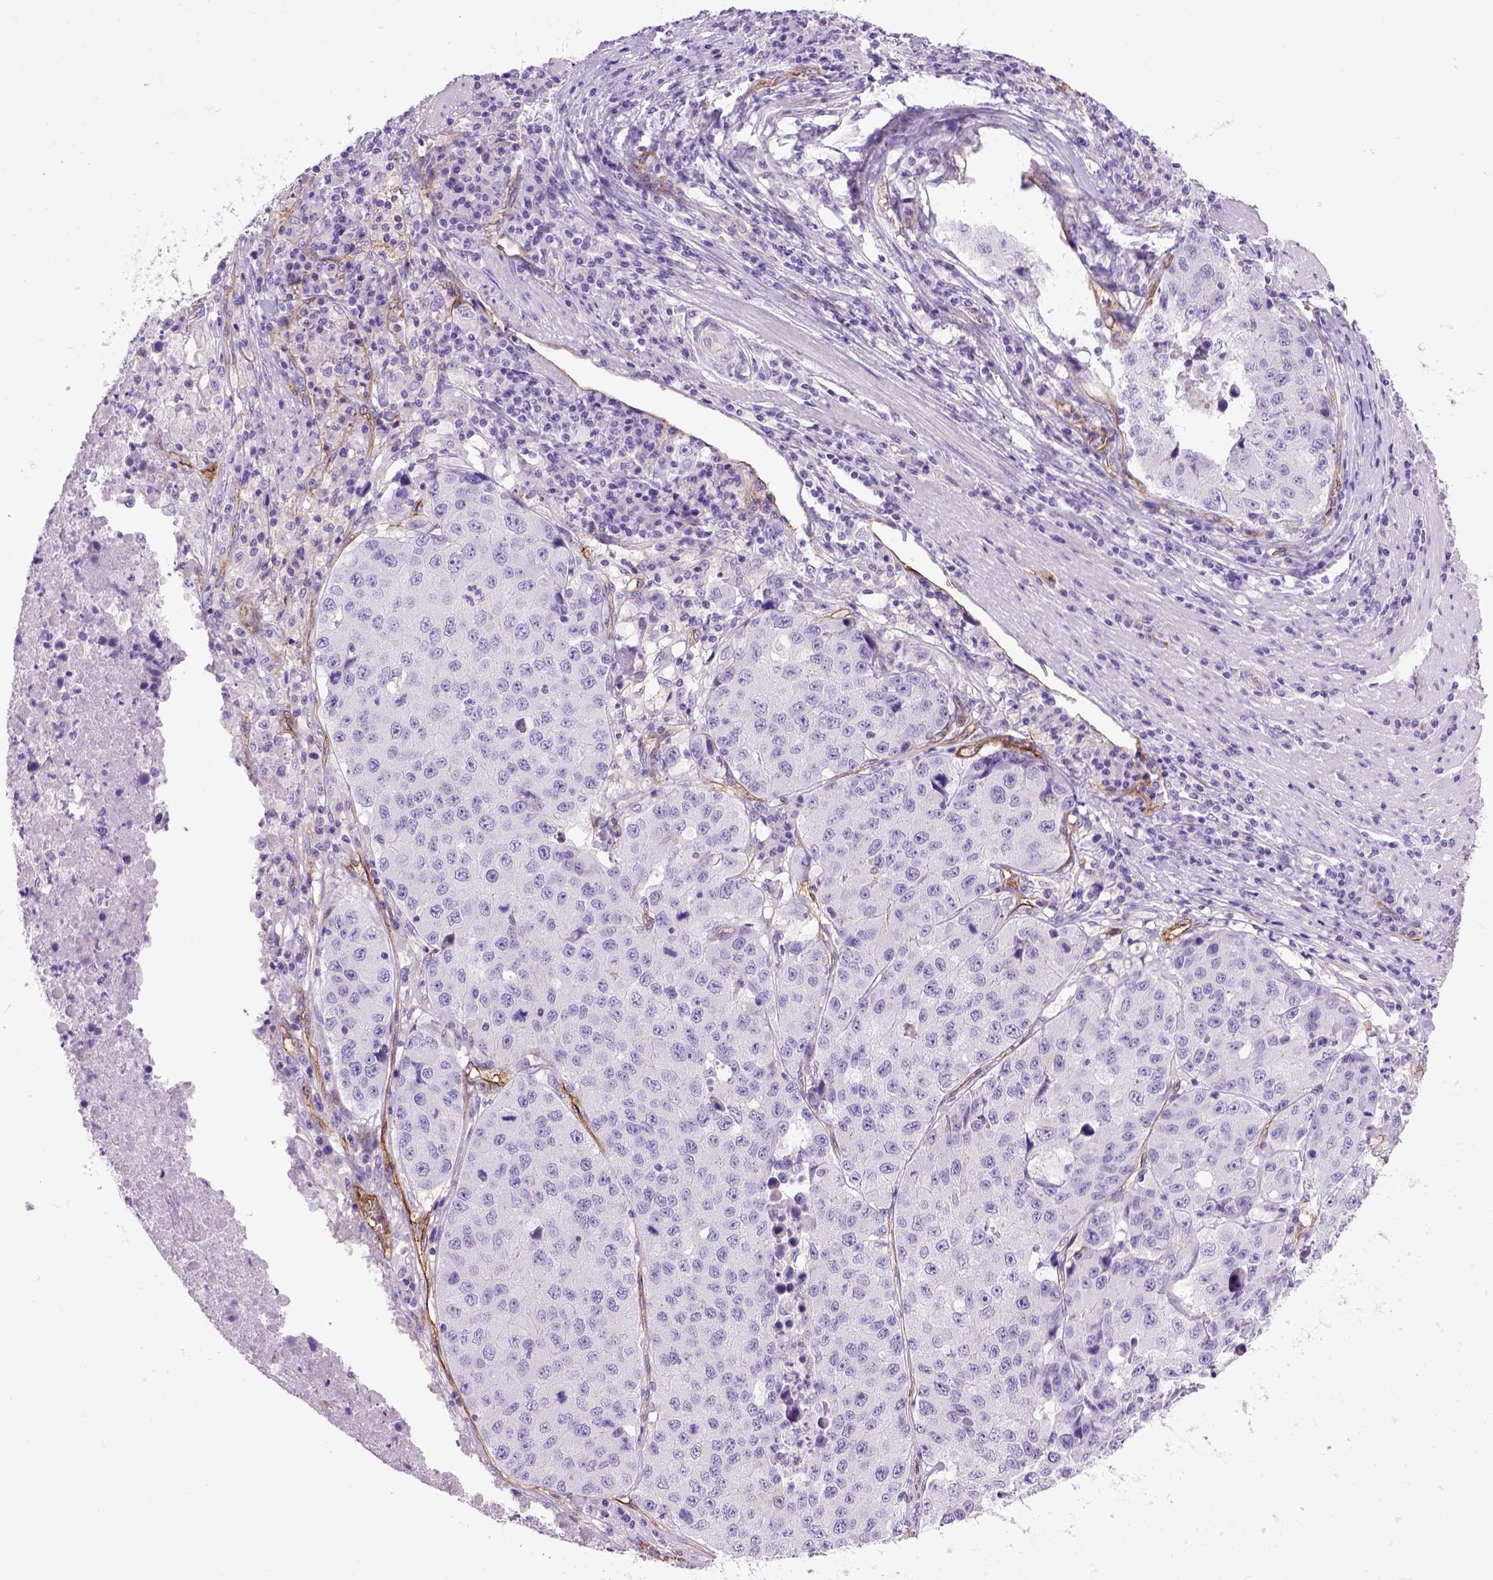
{"staining": {"intensity": "negative", "quantity": "none", "location": "none"}, "tissue": "stomach cancer", "cell_type": "Tumor cells", "image_type": "cancer", "snomed": [{"axis": "morphology", "description": "Adenocarcinoma, NOS"}, {"axis": "topography", "description": "Stomach"}], "caption": "A high-resolution micrograph shows IHC staining of stomach cancer (adenocarcinoma), which displays no significant expression in tumor cells.", "gene": "ENG", "patient": {"sex": "male", "age": 71}}